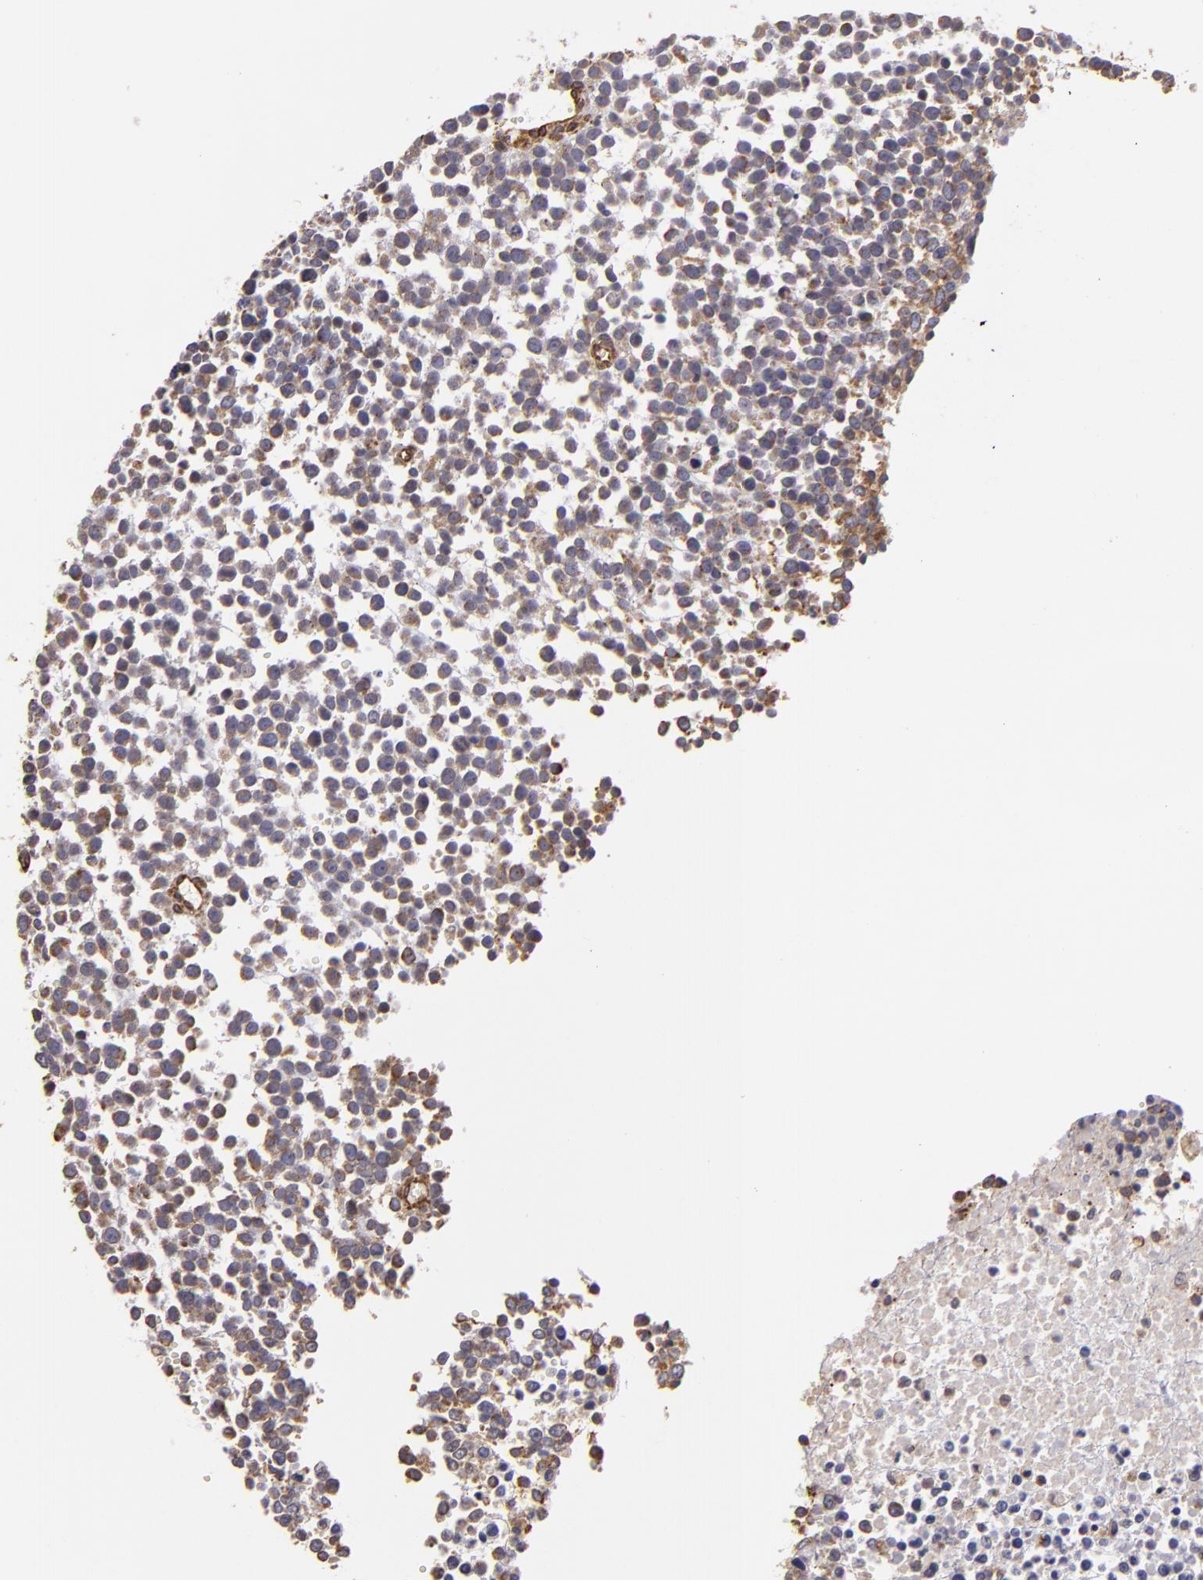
{"staining": {"intensity": "weak", "quantity": "25%-75%", "location": "cytoplasmic/membranous"}, "tissue": "glioma", "cell_type": "Tumor cells", "image_type": "cancer", "snomed": [{"axis": "morphology", "description": "Glioma, malignant, High grade"}, {"axis": "topography", "description": "Brain"}], "caption": "Protein staining of glioma tissue displays weak cytoplasmic/membranous expression in about 25%-75% of tumor cells. Using DAB (3,3'-diaminobenzidine) (brown) and hematoxylin (blue) stains, captured at high magnification using brightfield microscopy.", "gene": "CYB5R3", "patient": {"sex": "male", "age": 66}}